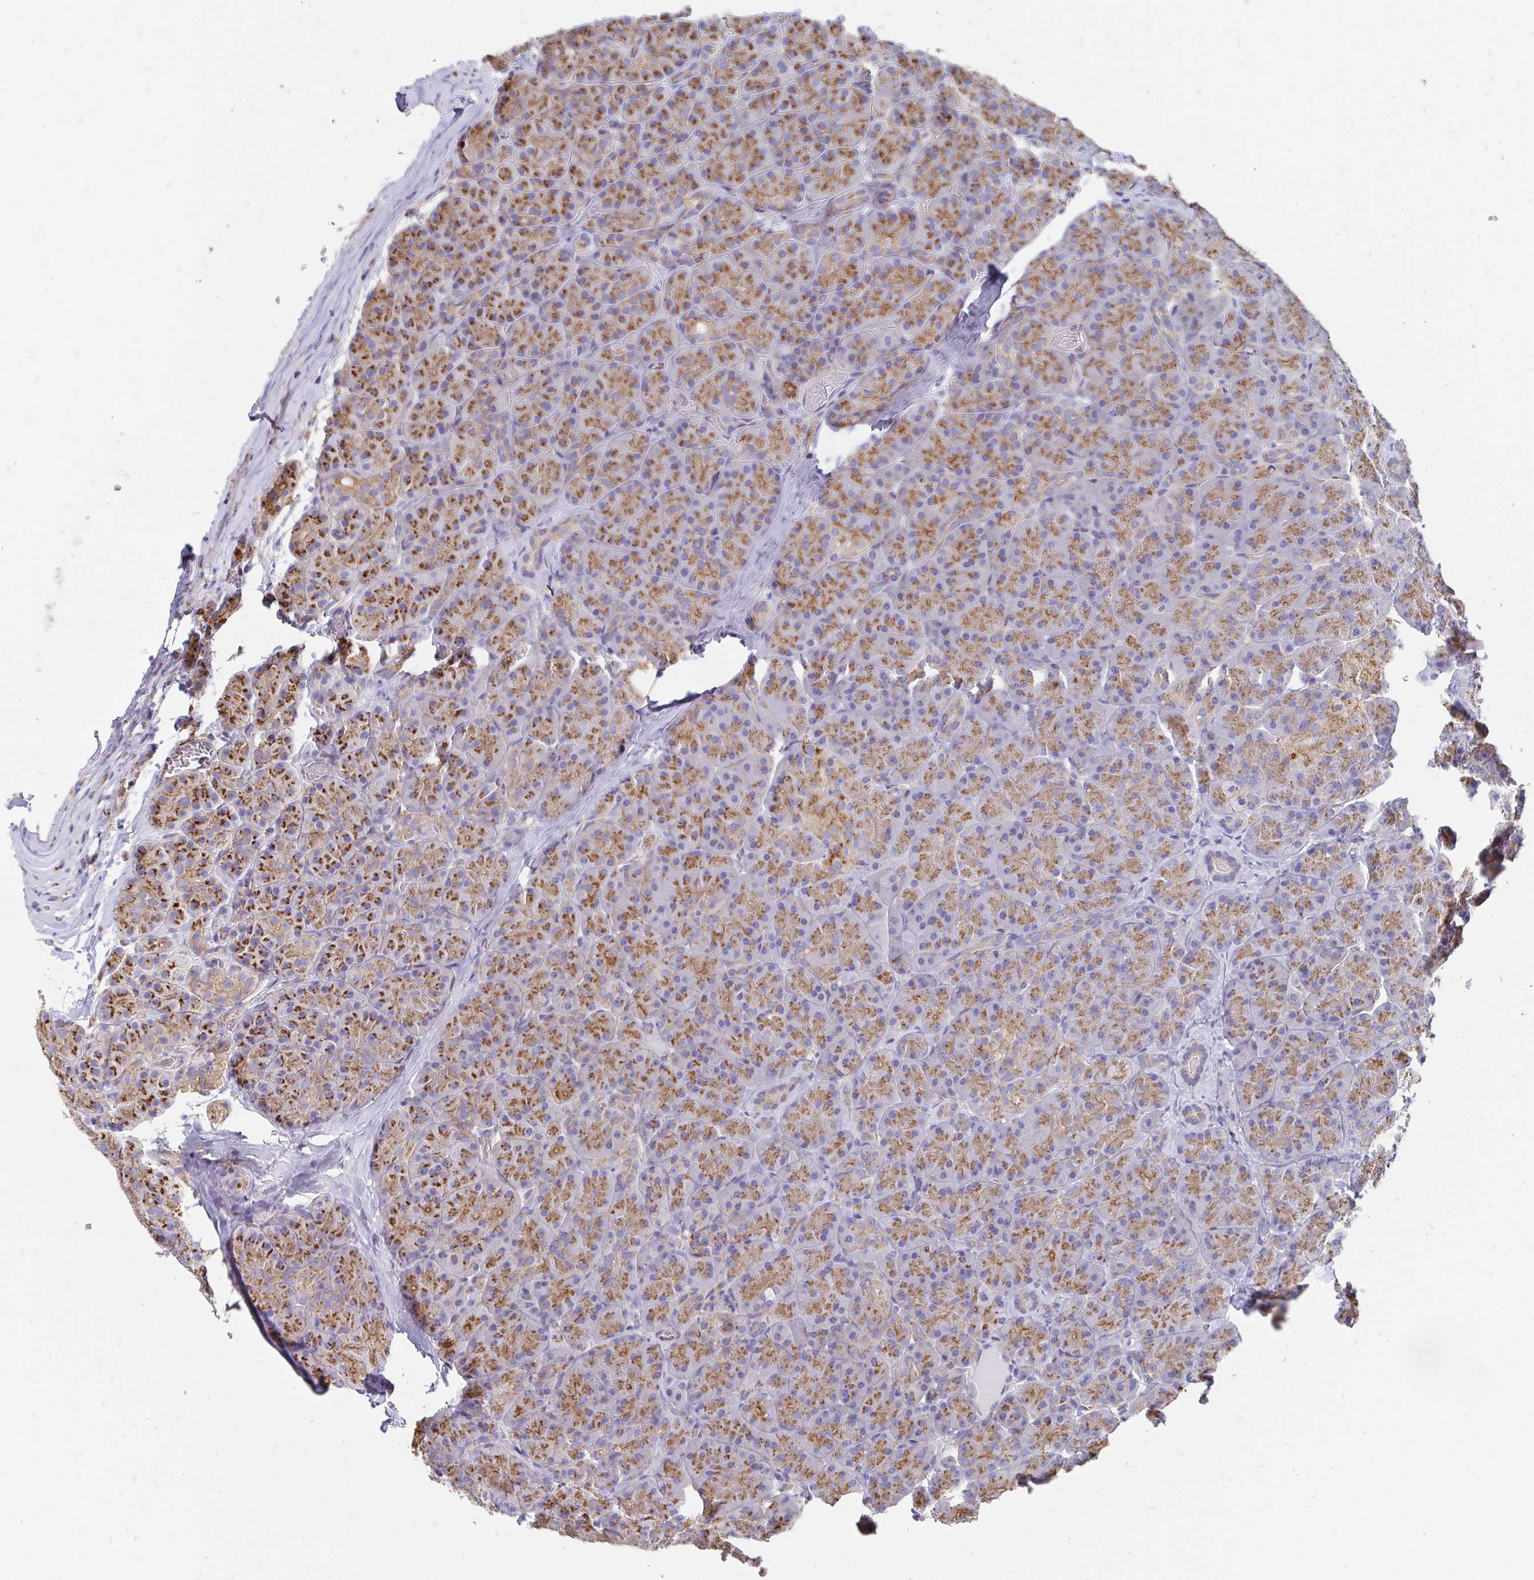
{"staining": {"intensity": "moderate", "quantity": ">75%", "location": "cytoplasmic/membranous"}, "tissue": "pancreas", "cell_type": "Exocrine glandular cells", "image_type": "normal", "snomed": [{"axis": "morphology", "description": "Normal tissue, NOS"}, {"axis": "topography", "description": "Pancreas"}], "caption": "High-power microscopy captured an IHC micrograph of benign pancreas, revealing moderate cytoplasmic/membranous staining in approximately >75% of exocrine glandular cells.", "gene": "CLTC", "patient": {"sex": "male", "age": 57}}